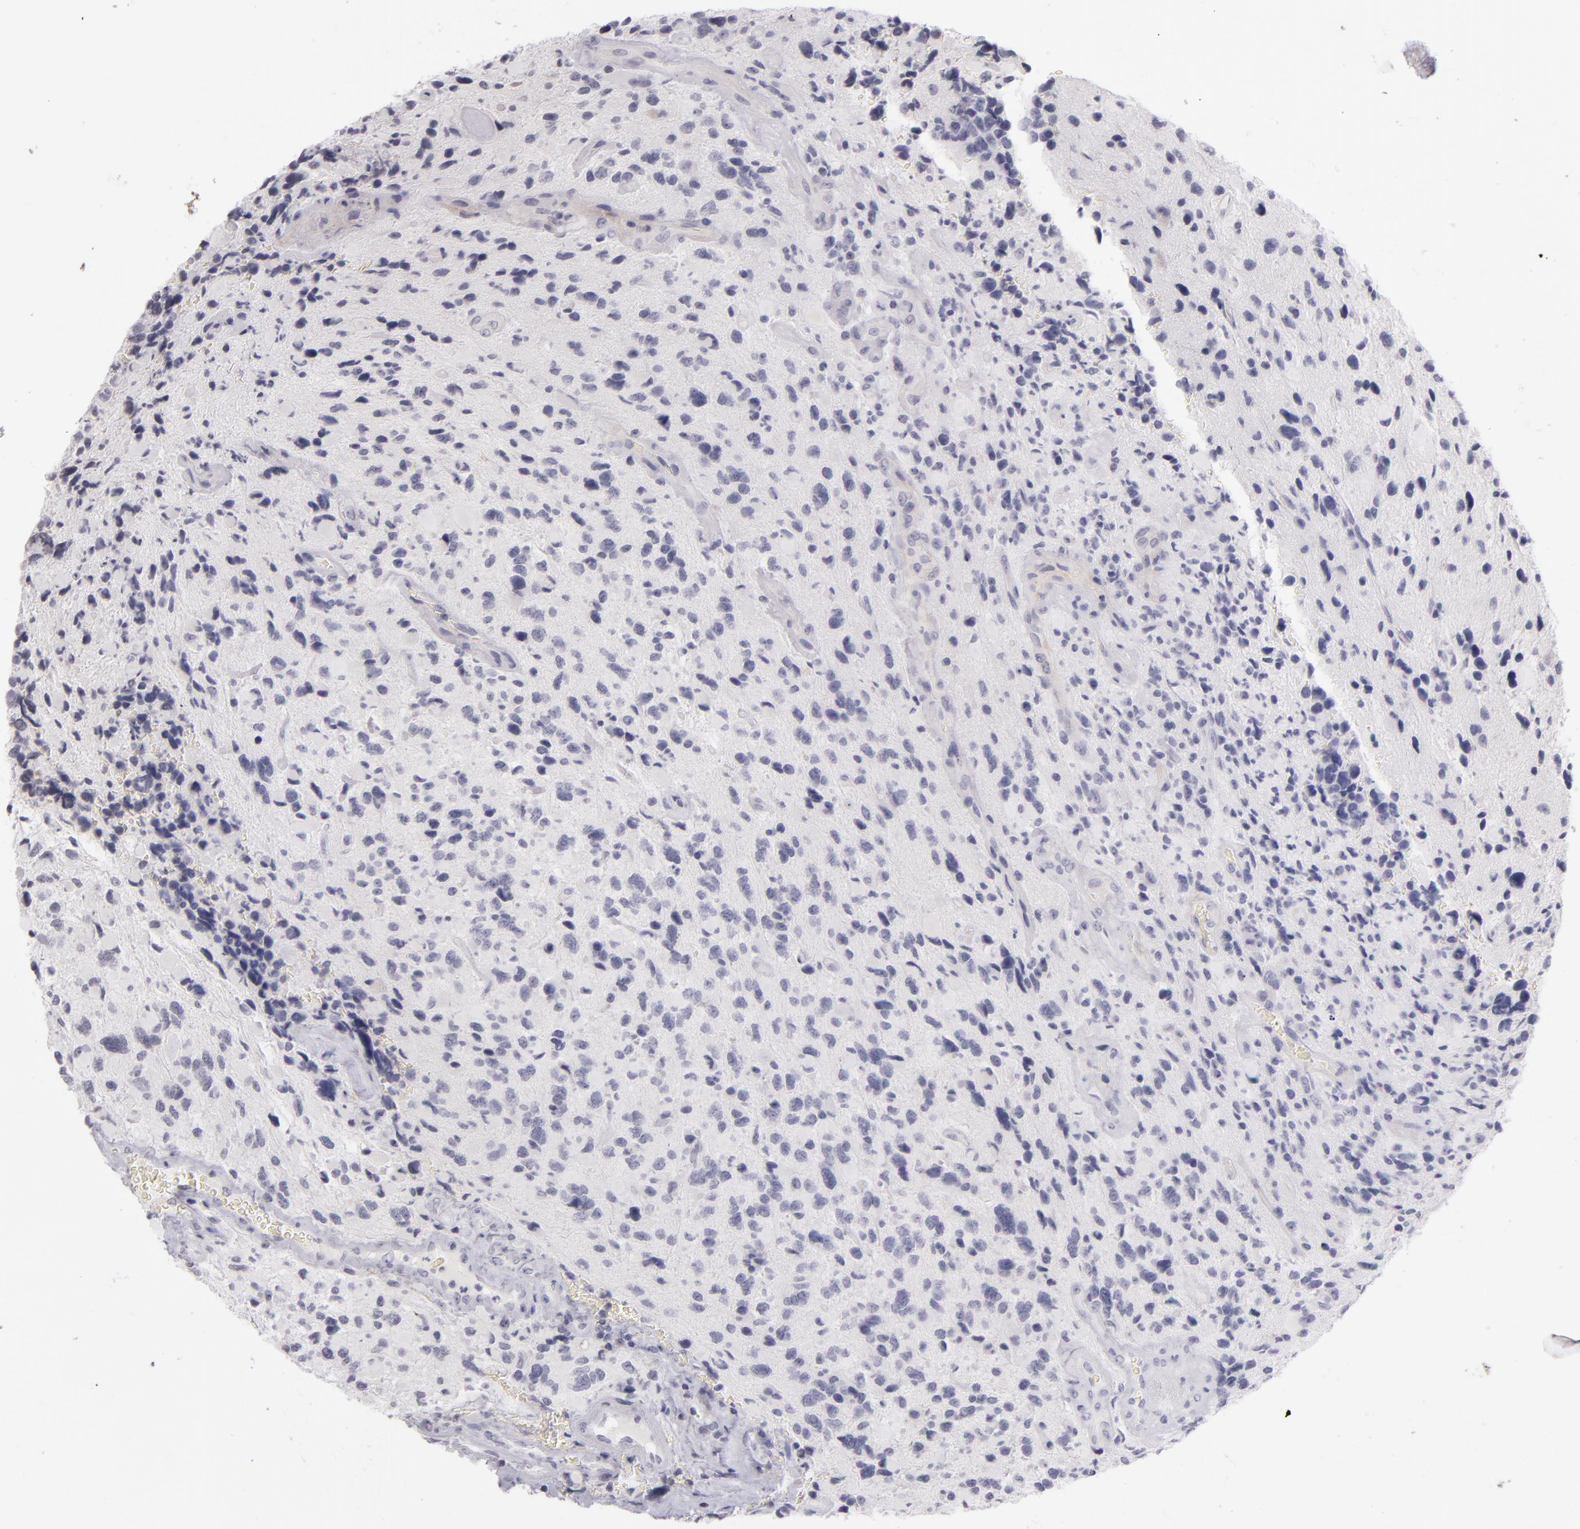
{"staining": {"intensity": "negative", "quantity": "none", "location": "none"}, "tissue": "glioma", "cell_type": "Tumor cells", "image_type": "cancer", "snomed": [{"axis": "morphology", "description": "Glioma, malignant, High grade"}, {"axis": "topography", "description": "Brain"}], "caption": "An image of glioma stained for a protein displays no brown staining in tumor cells. Nuclei are stained in blue.", "gene": "CD40", "patient": {"sex": "female", "age": 37}}